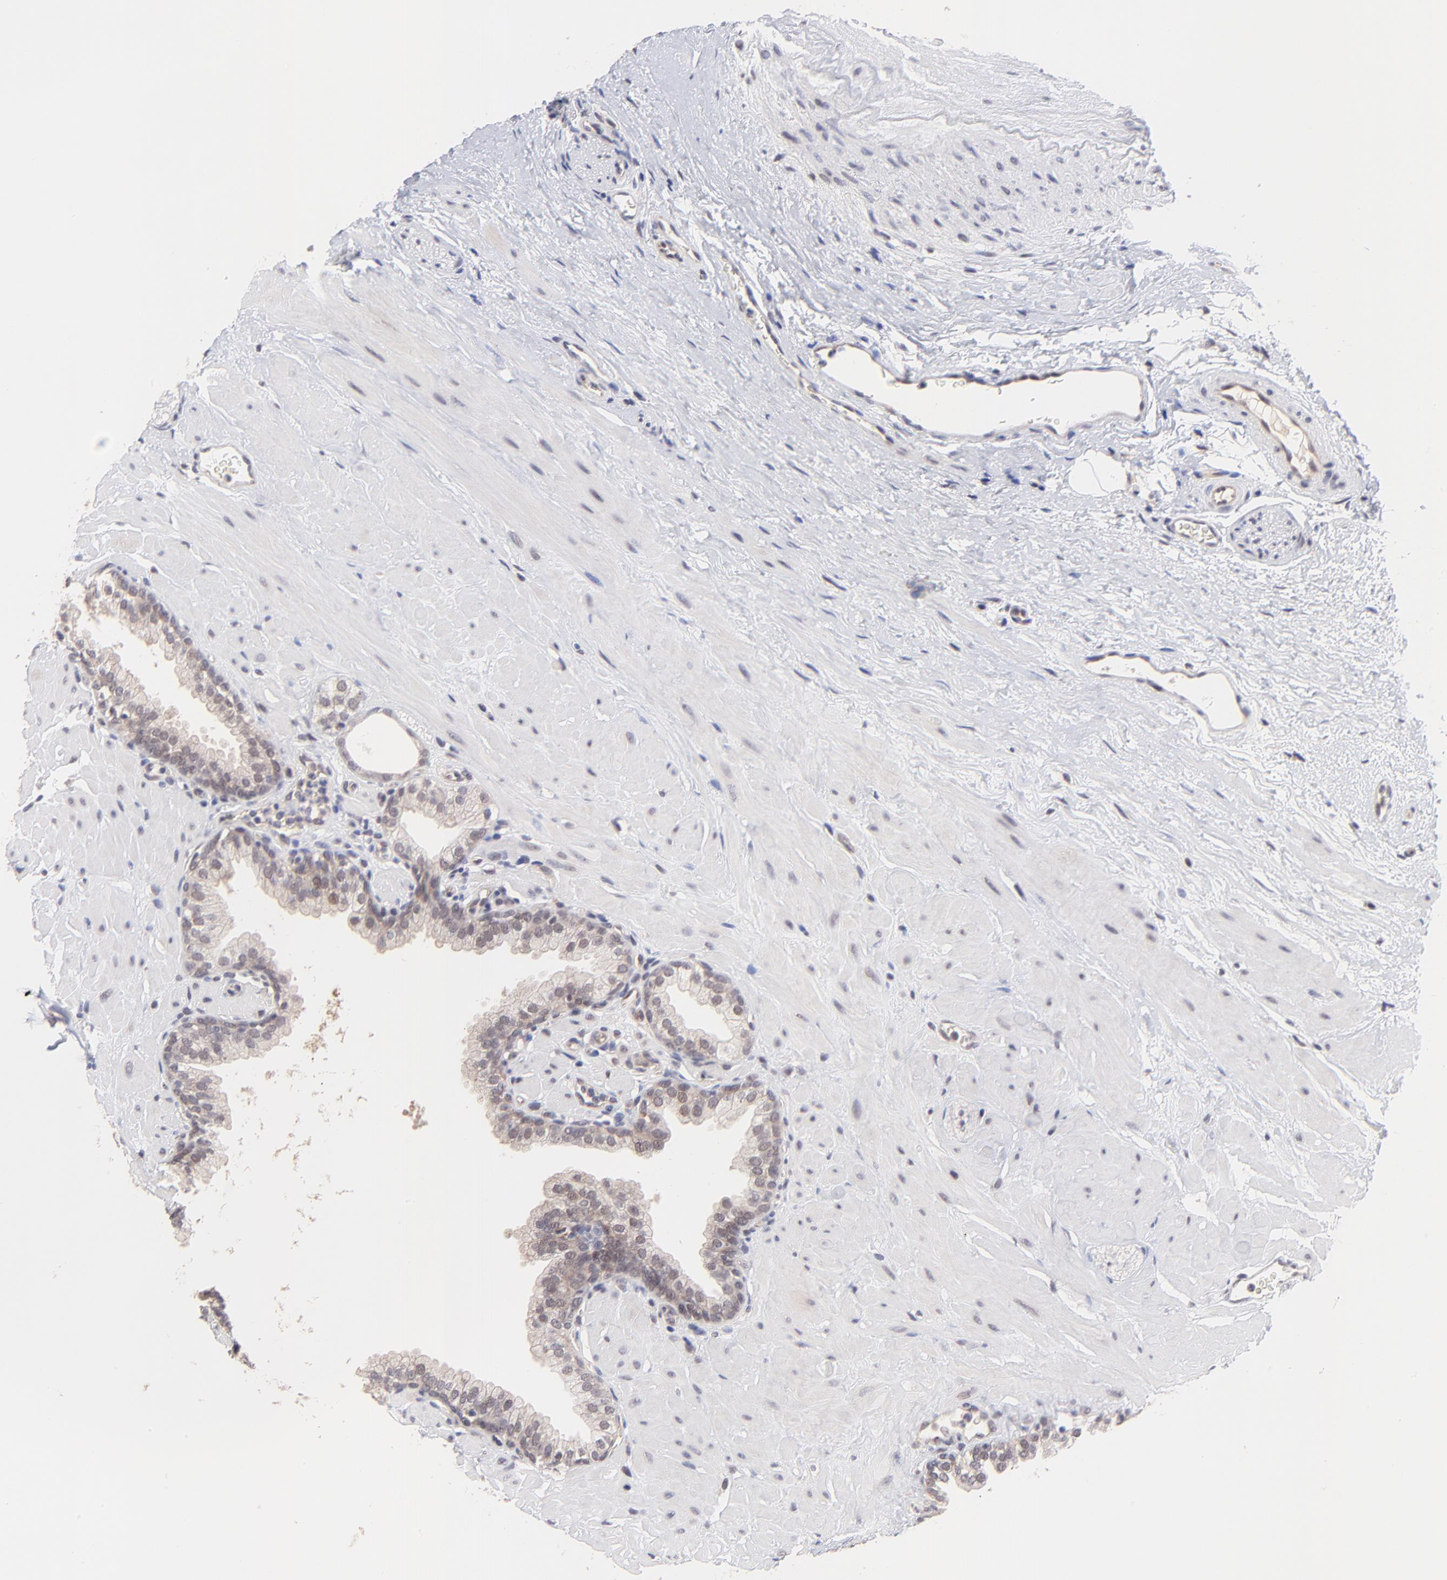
{"staining": {"intensity": "negative", "quantity": "none", "location": "none"}, "tissue": "prostate", "cell_type": "Glandular cells", "image_type": "normal", "snomed": [{"axis": "morphology", "description": "Normal tissue, NOS"}, {"axis": "topography", "description": "Prostate"}], "caption": "Glandular cells show no significant protein expression in normal prostate. (DAB (3,3'-diaminobenzidine) immunohistochemistry (IHC) visualized using brightfield microscopy, high magnification).", "gene": "ZNF747", "patient": {"sex": "male", "age": 60}}